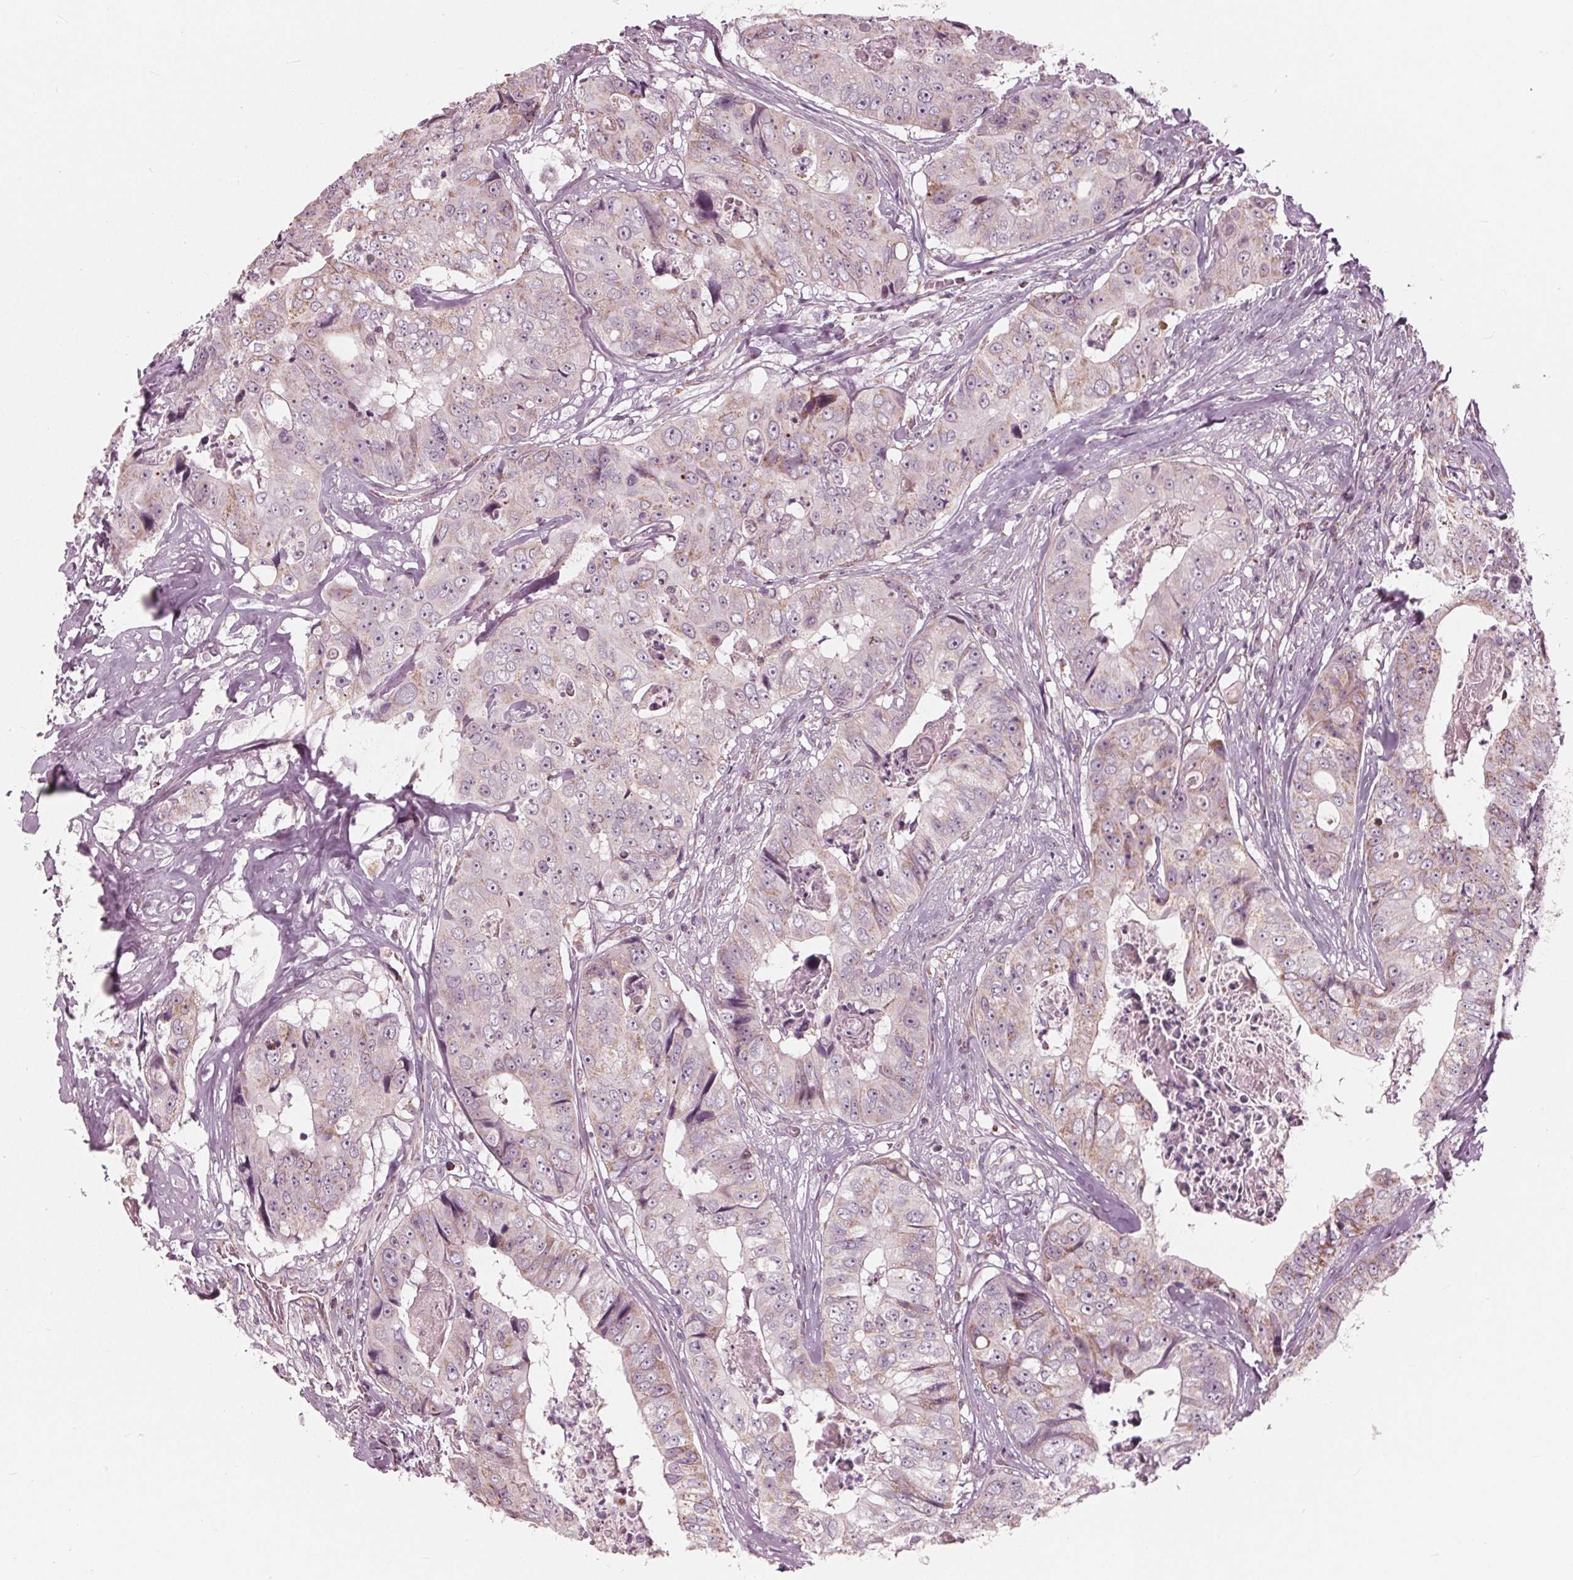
{"staining": {"intensity": "negative", "quantity": "none", "location": "none"}, "tissue": "colorectal cancer", "cell_type": "Tumor cells", "image_type": "cancer", "snomed": [{"axis": "morphology", "description": "Adenocarcinoma, NOS"}, {"axis": "topography", "description": "Rectum"}], "caption": "Colorectal cancer stained for a protein using IHC shows no positivity tumor cells.", "gene": "DCAF4L2", "patient": {"sex": "female", "age": 62}}